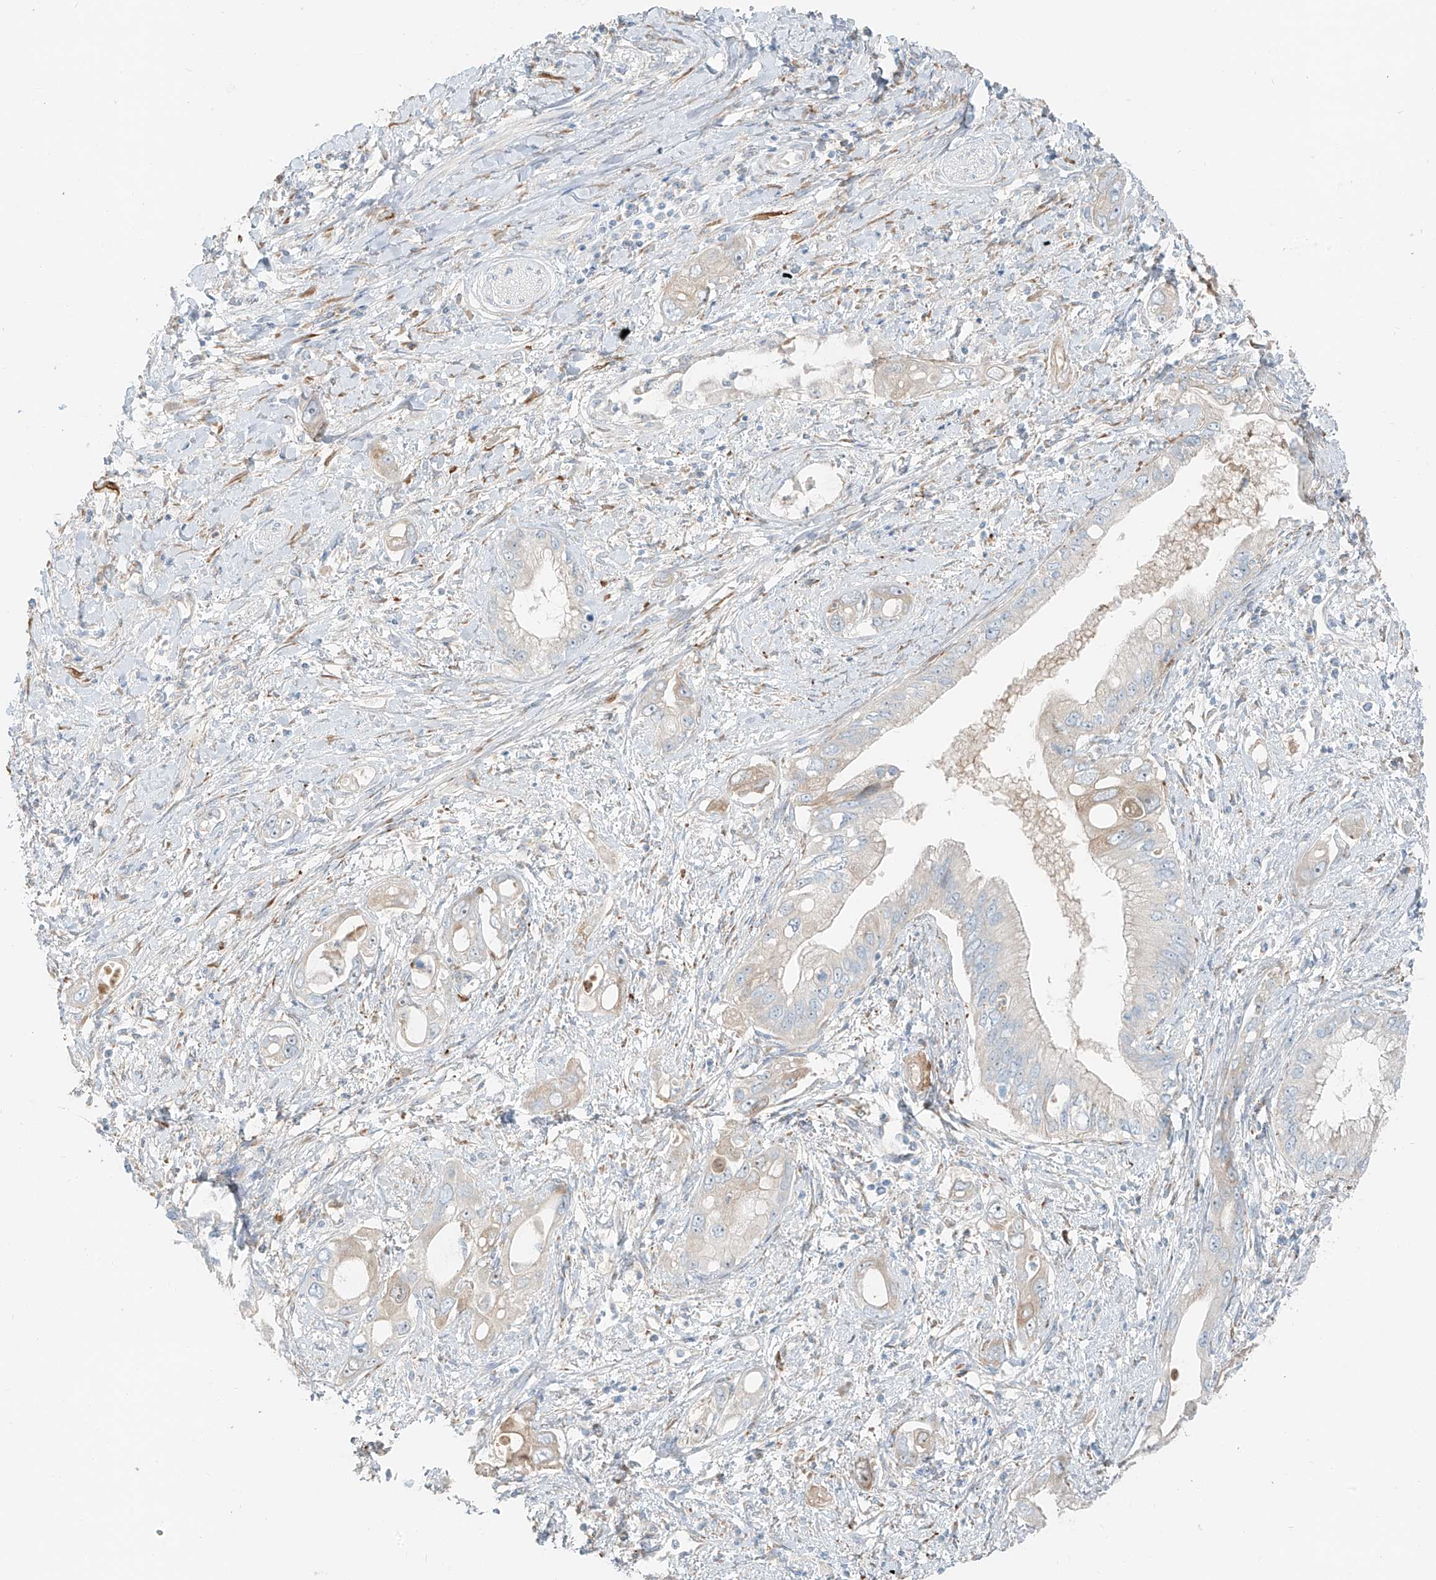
{"staining": {"intensity": "weak", "quantity": "<25%", "location": "cytoplasmic/membranous"}, "tissue": "pancreatic cancer", "cell_type": "Tumor cells", "image_type": "cancer", "snomed": [{"axis": "morphology", "description": "Inflammation, NOS"}, {"axis": "morphology", "description": "Adenocarcinoma, NOS"}, {"axis": "topography", "description": "Pancreas"}], "caption": "High magnification brightfield microscopy of adenocarcinoma (pancreatic) stained with DAB (3,3'-diaminobenzidine) (brown) and counterstained with hematoxylin (blue): tumor cells show no significant expression.", "gene": "FSTL1", "patient": {"sex": "female", "age": 56}}